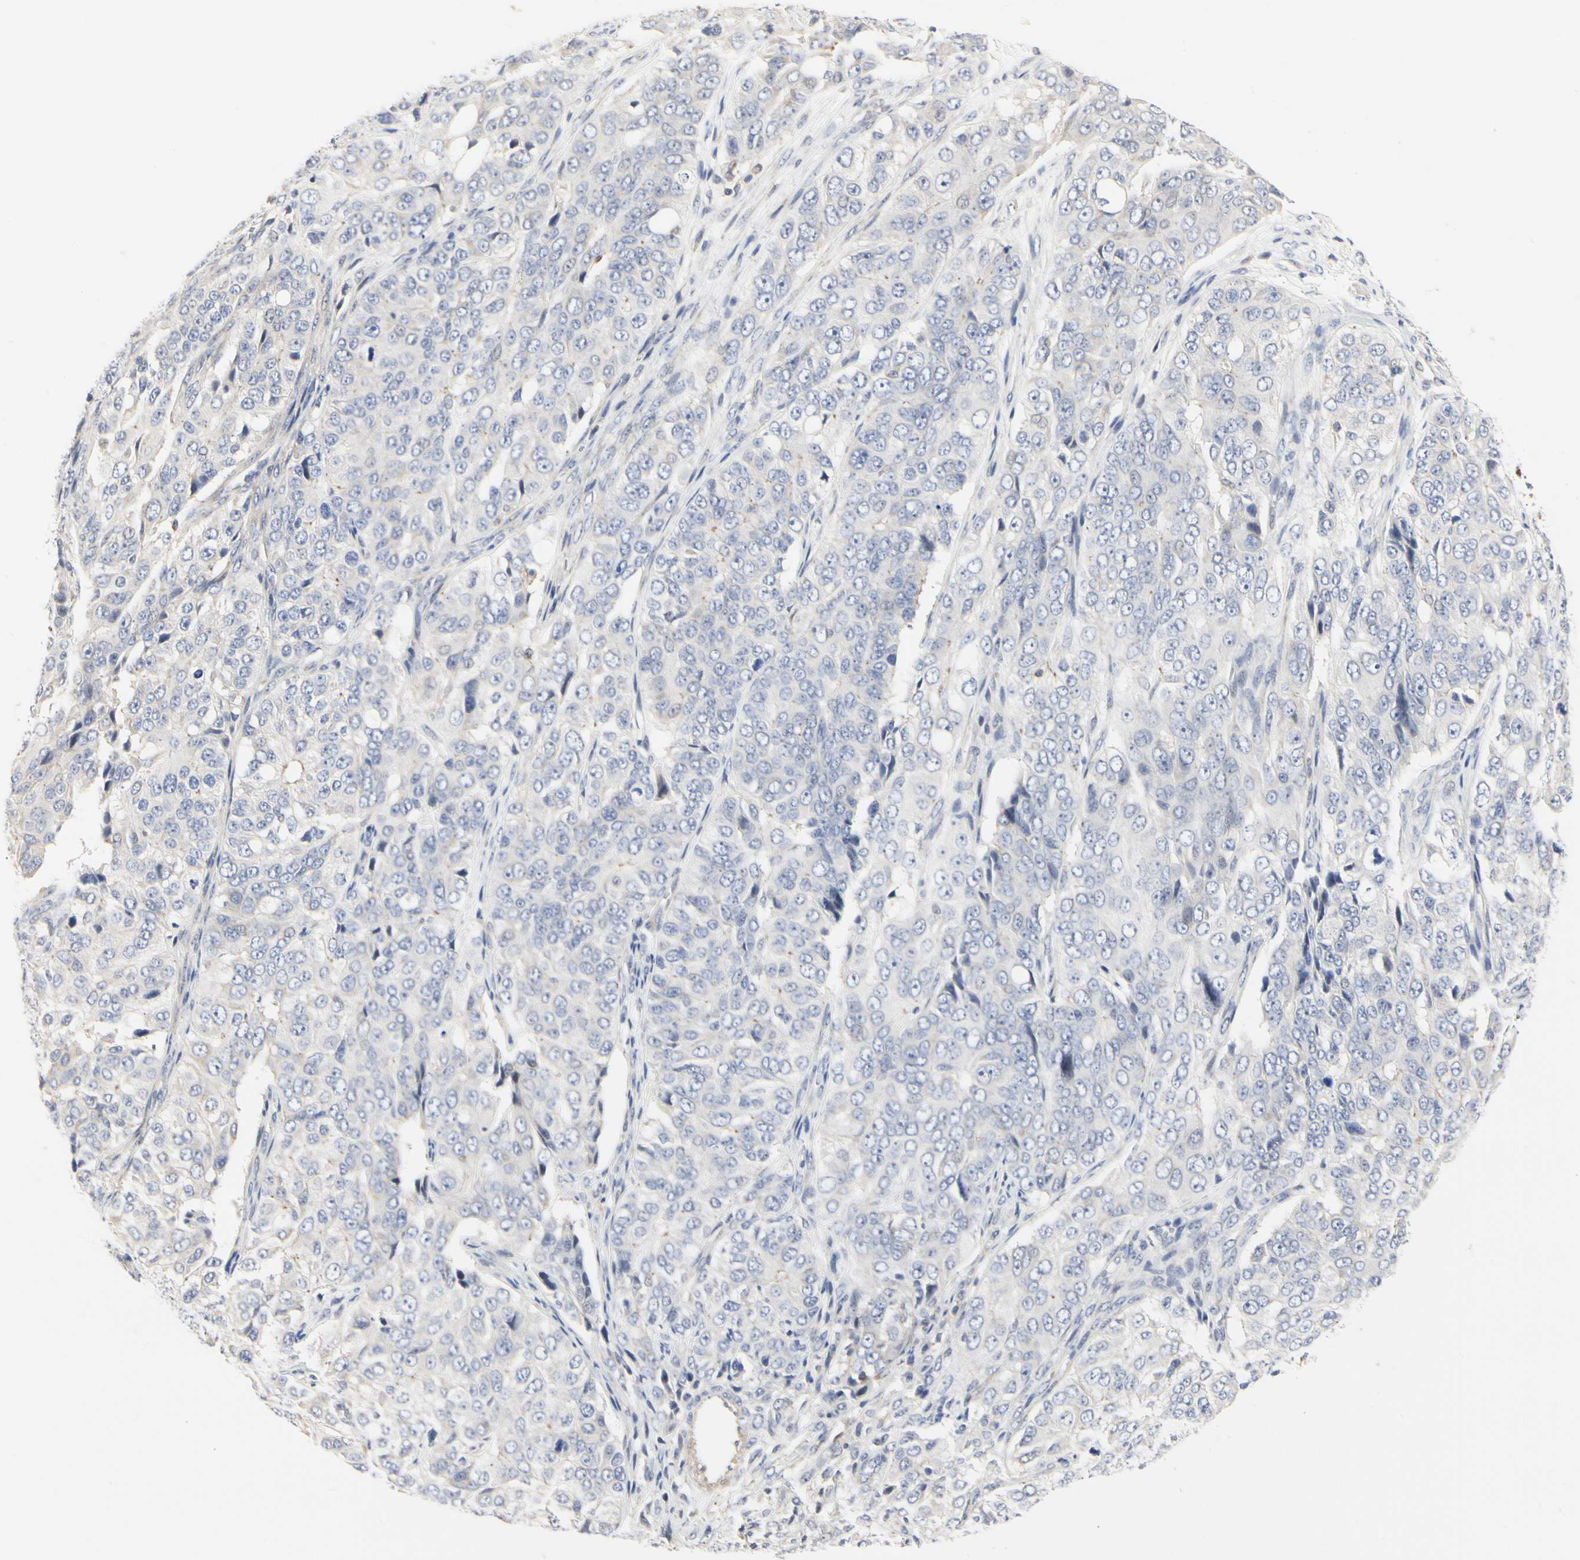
{"staining": {"intensity": "negative", "quantity": "none", "location": "none"}, "tissue": "ovarian cancer", "cell_type": "Tumor cells", "image_type": "cancer", "snomed": [{"axis": "morphology", "description": "Carcinoma, endometroid"}, {"axis": "topography", "description": "Ovary"}], "caption": "The image reveals no significant expression in tumor cells of ovarian endometroid carcinoma.", "gene": "SHANK2", "patient": {"sex": "female", "age": 51}}